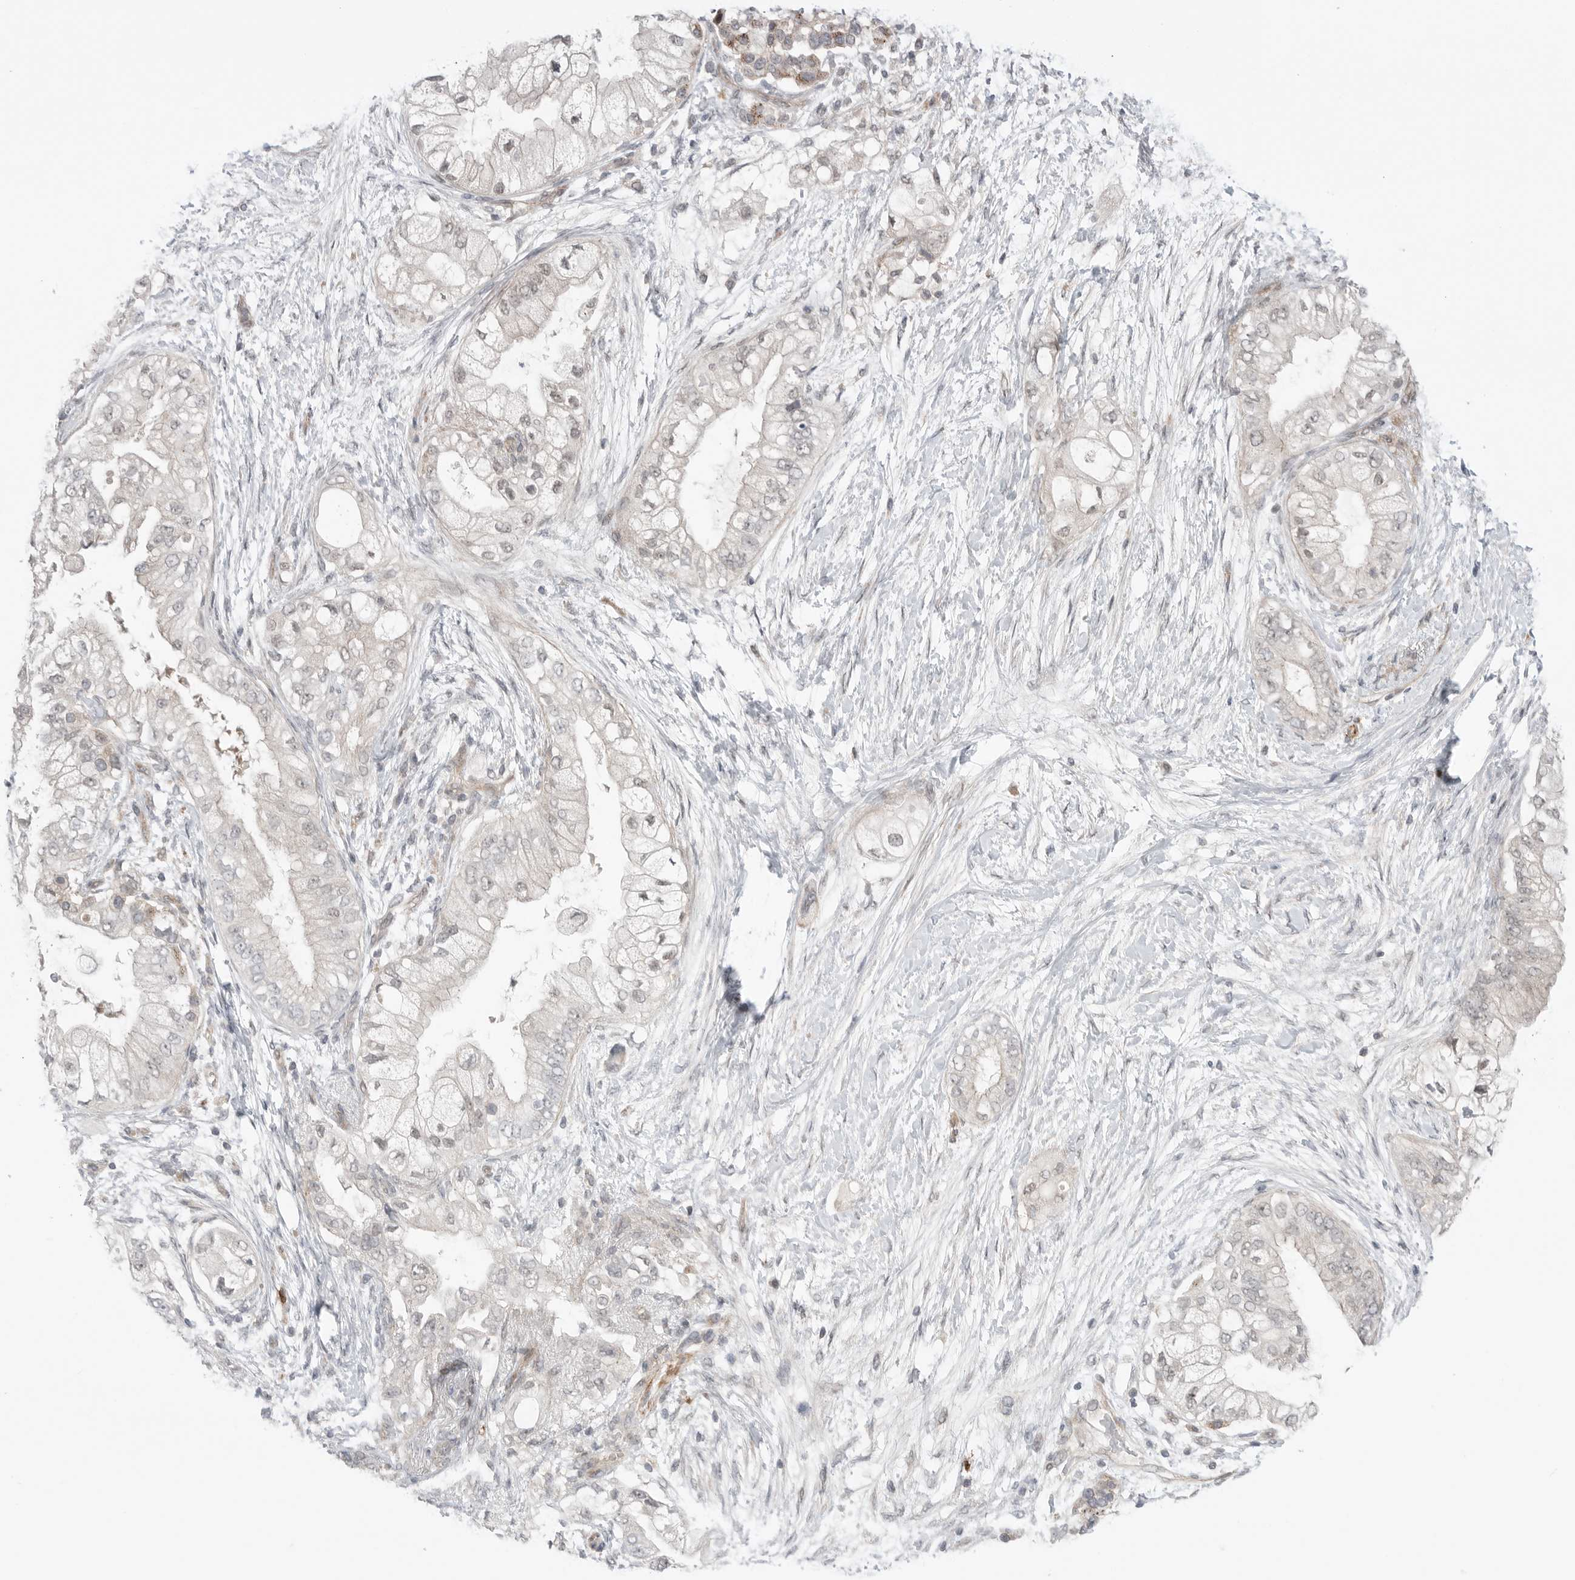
{"staining": {"intensity": "negative", "quantity": "none", "location": "none"}, "tissue": "pancreatic cancer", "cell_type": "Tumor cells", "image_type": "cancer", "snomed": [{"axis": "morphology", "description": "Adenocarcinoma, NOS"}, {"axis": "topography", "description": "Pancreas"}], "caption": "Tumor cells show no significant protein expression in pancreatic cancer.", "gene": "PEAK1", "patient": {"sex": "male", "age": 53}}